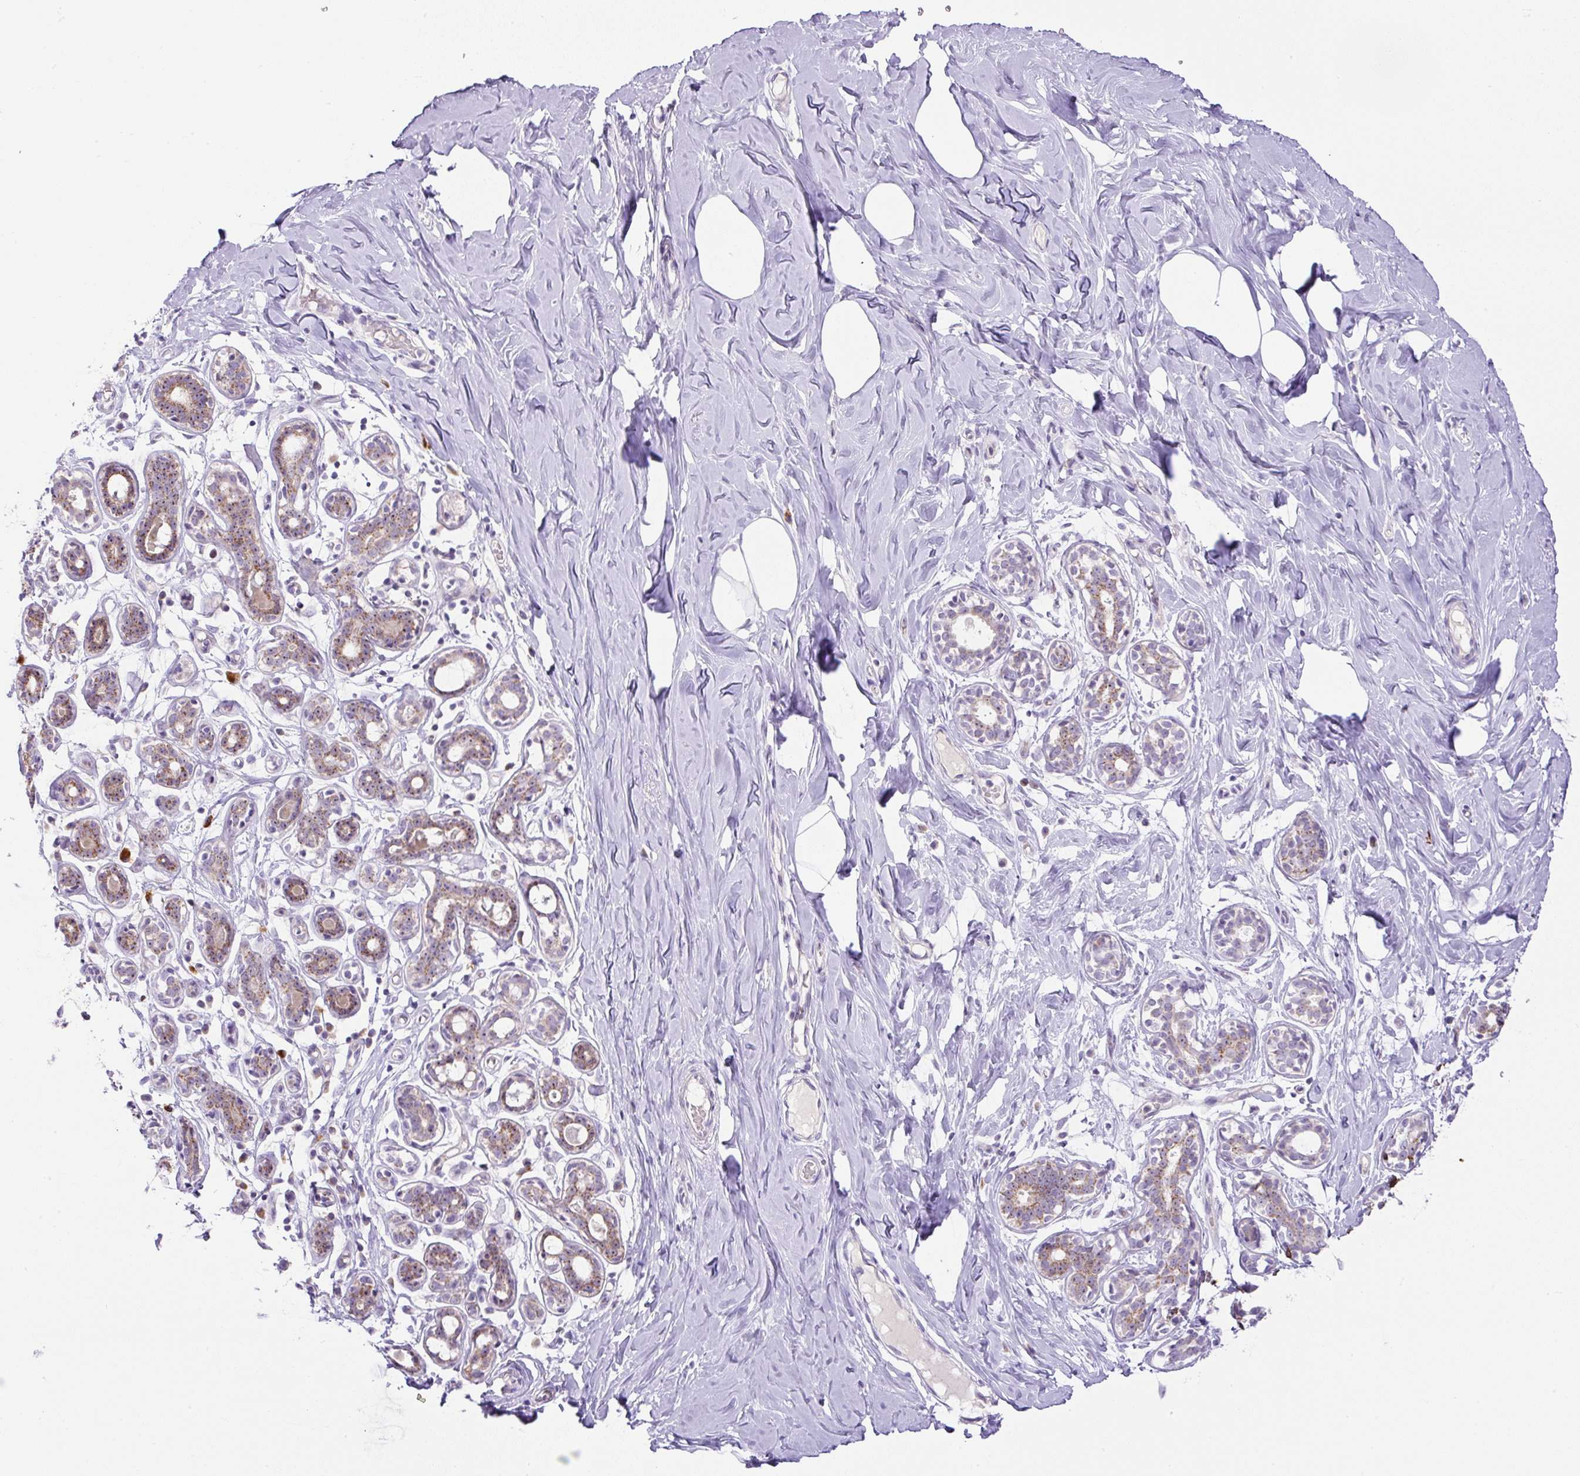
{"staining": {"intensity": "negative", "quantity": "none", "location": "none"}, "tissue": "breast", "cell_type": "Adipocytes", "image_type": "normal", "snomed": [{"axis": "morphology", "description": "Normal tissue, NOS"}, {"axis": "topography", "description": "Breast"}], "caption": "IHC image of benign human breast stained for a protein (brown), which displays no positivity in adipocytes.", "gene": "ZNF596", "patient": {"sex": "female", "age": 27}}